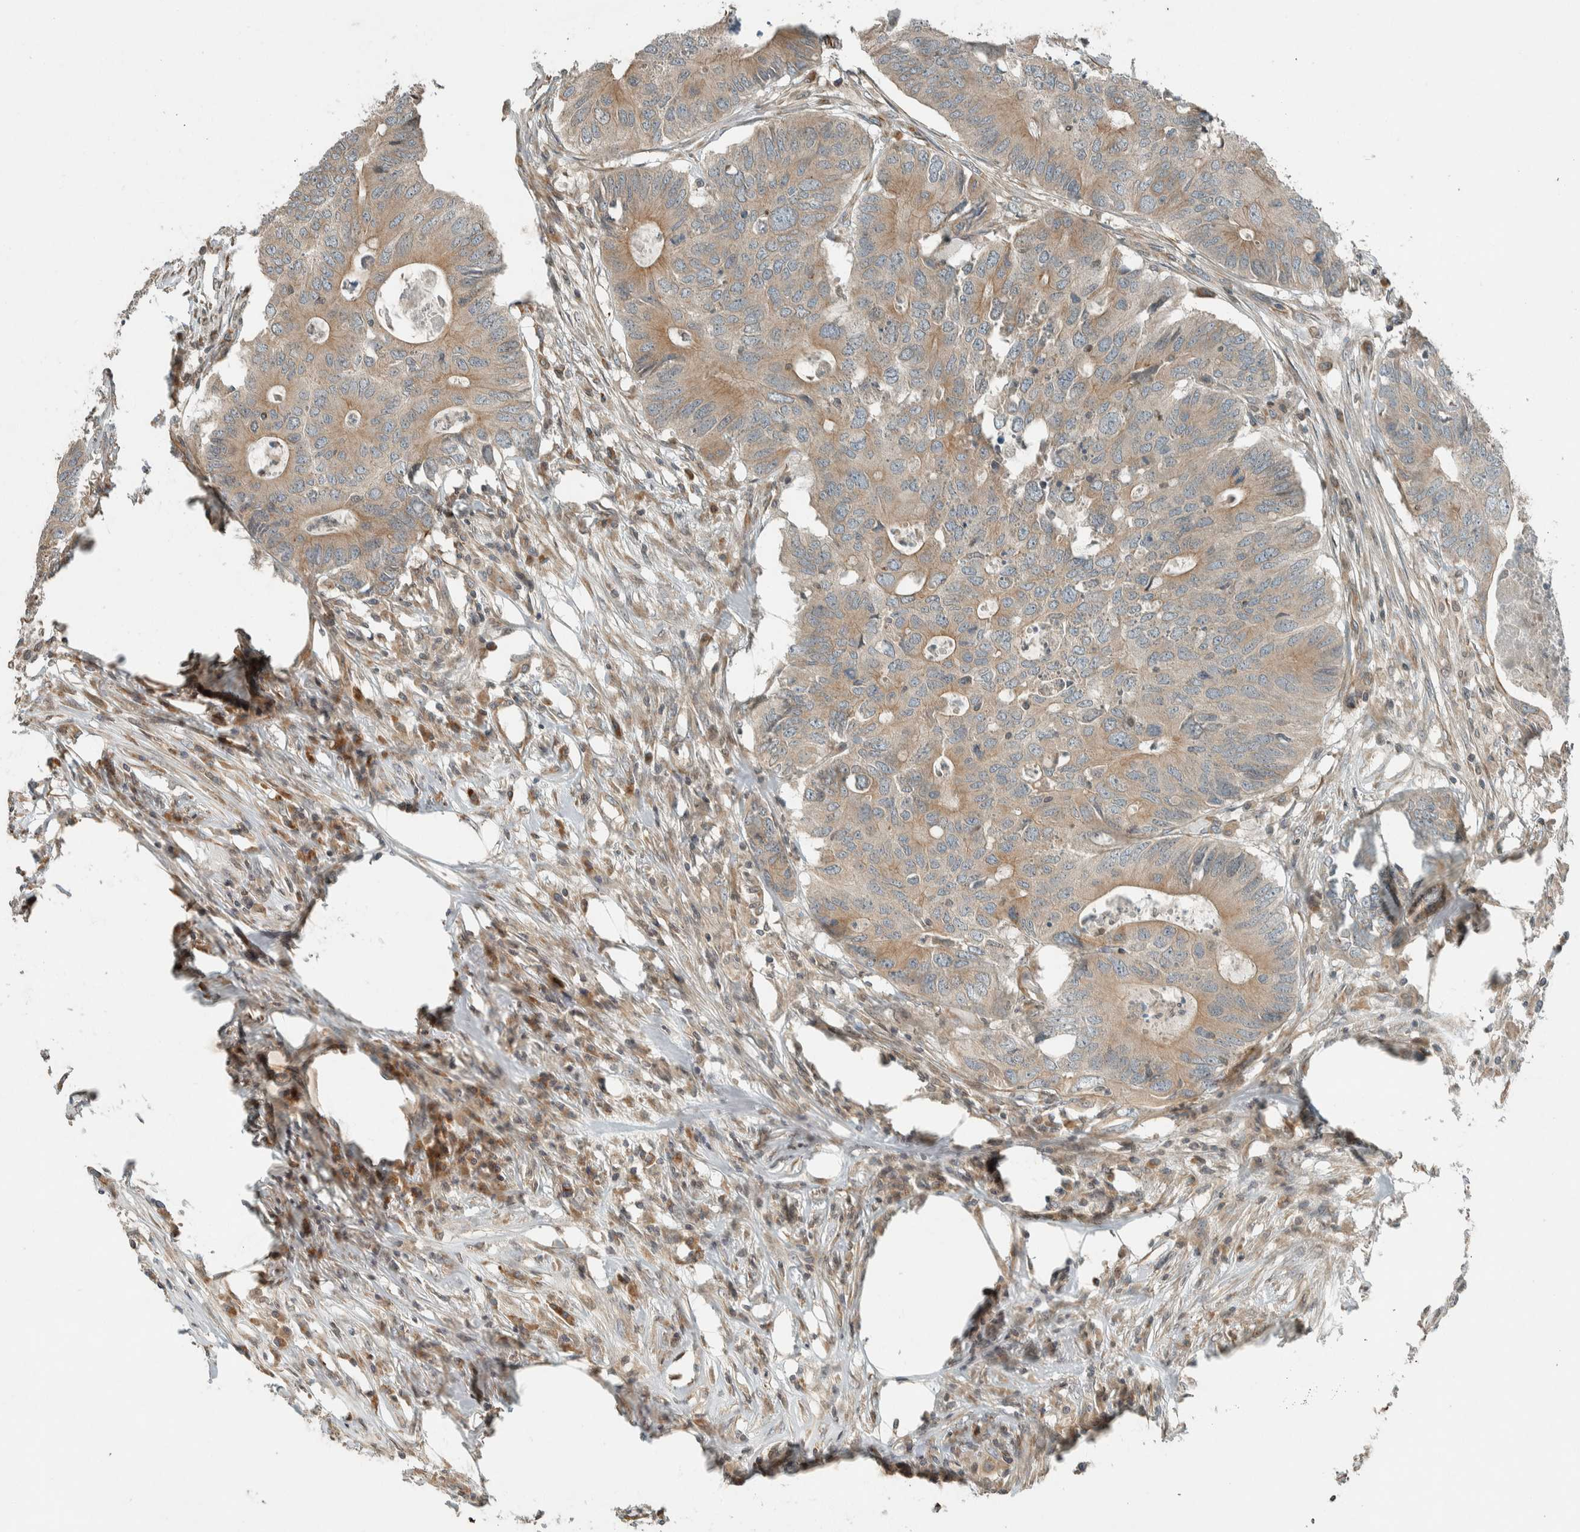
{"staining": {"intensity": "moderate", "quantity": ">75%", "location": "cytoplasmic/membranous"}, "tissue": "colorectal cancer", "cell_type": "Tumor cells", "image_type": "cancer", "snomed": [{"axis": "morphology", "description": "Adenocarcinoma, NOS"}, {"axis": "topography", "description": "Colon"}], "caption": "Protein staining shows moderate cytoplasmic/membranous expression in about >75% of tumor cells in adenocarcinoma (colorectal).", "gene": "SEL1L", "patient": {"sex": "male", "age": 71}}